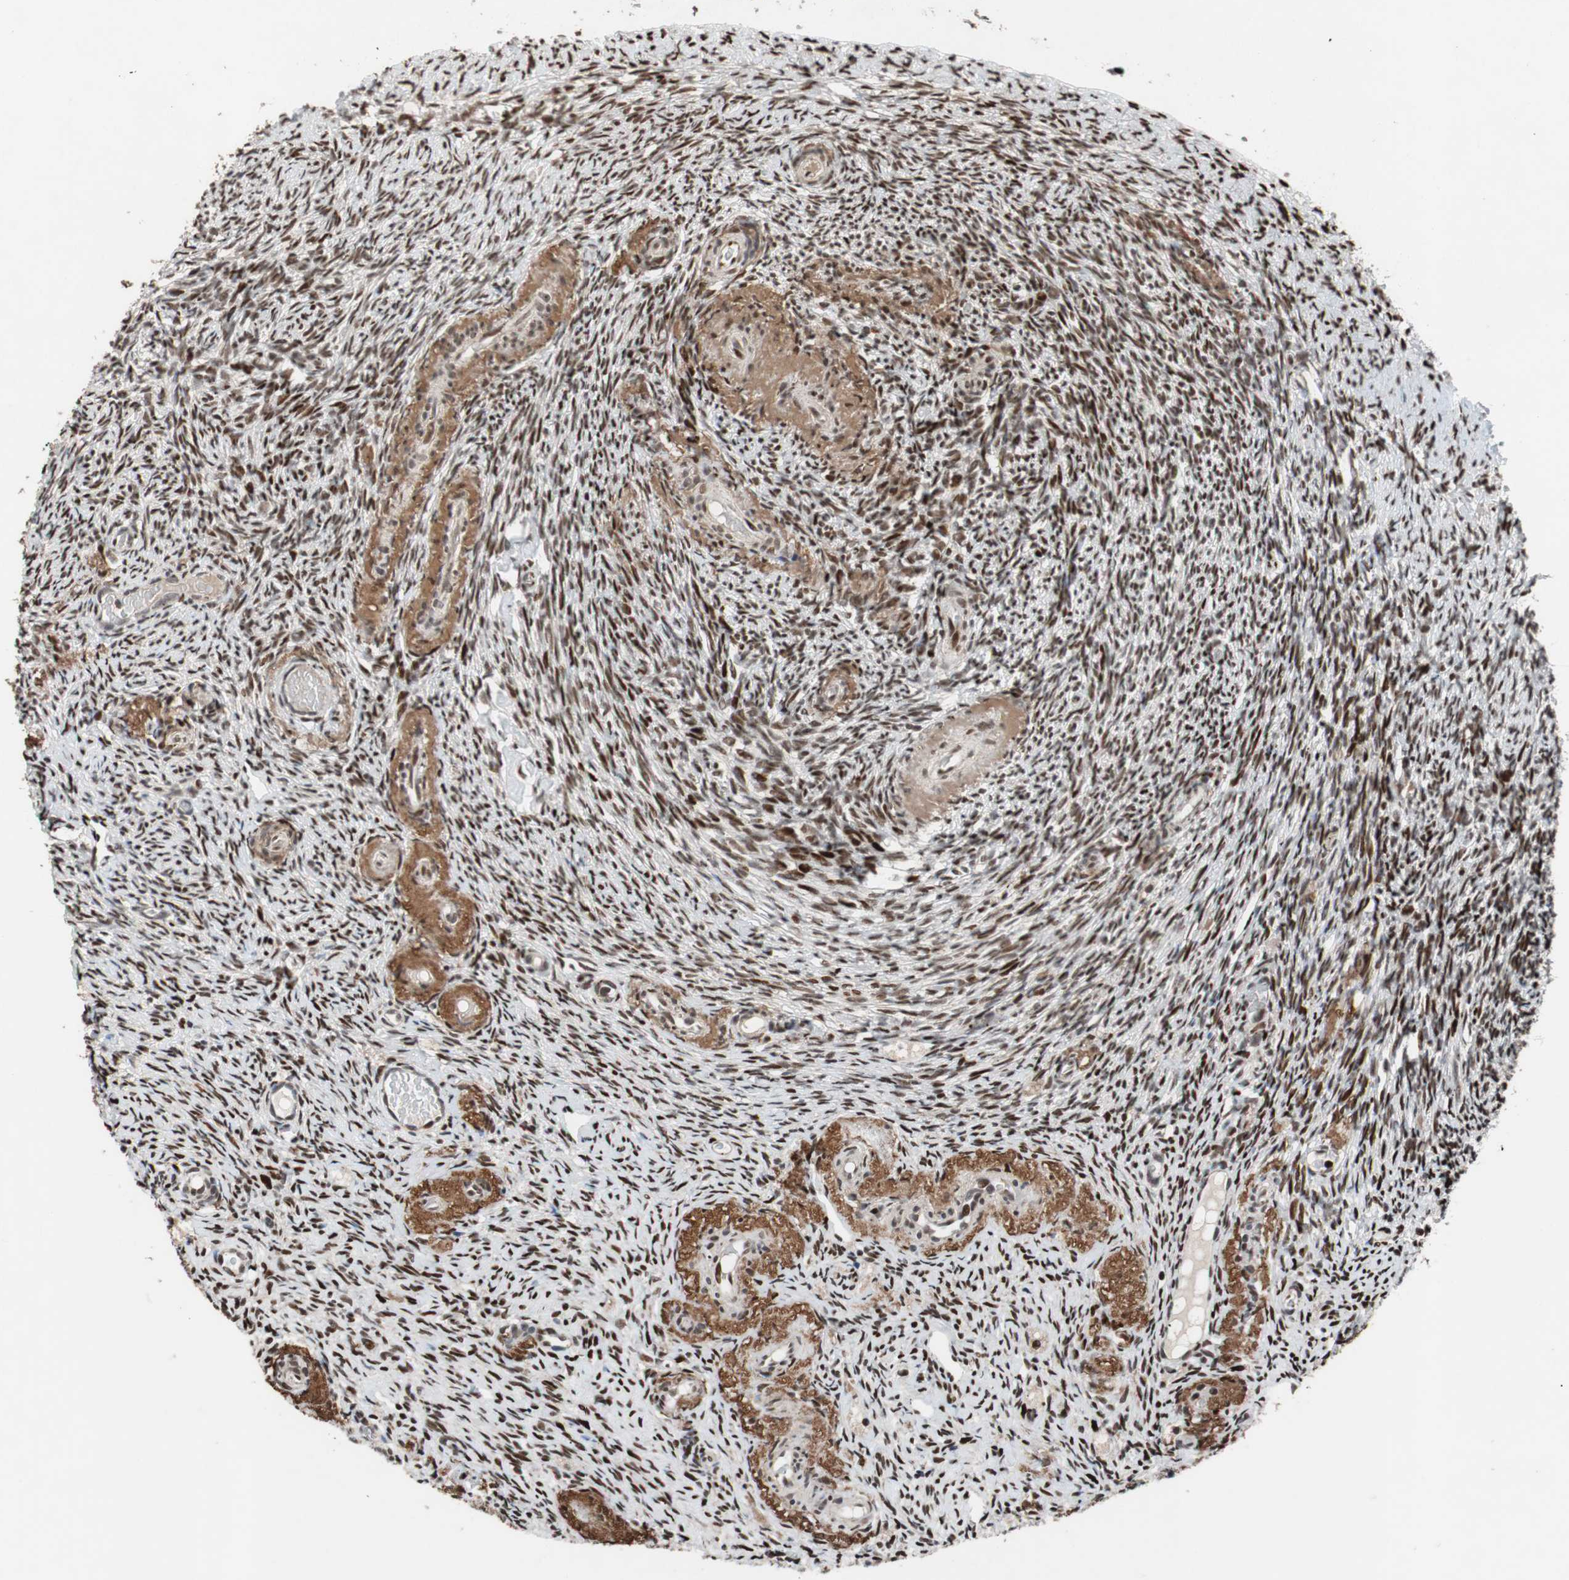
{"staining": {"intensity": "strong", "quantity": ">75%", "location": "nuclear"}, "tissue": "ovary", "cell_type": "Ovarian stroma cells", "image_type": "normal", "snomed": [{"axis": "morphology", "description": "Normal tissue, NOS"}, {"axis": "topography", "description": "Ovary"}], "caption": "High-magnification brightfield microscopy of unremarkable ovary stained with DAB (3,3'-diaminobenzidine) (brown) and counterstained with hematoxylin (blue). ovarian stroma cells exhibit strong nuclear expression is appreciated in approximately>75% of cells. Nuclei are stained in blue.", "gene": "NBL1", "patient": {"sex": "female", "age": 60}}